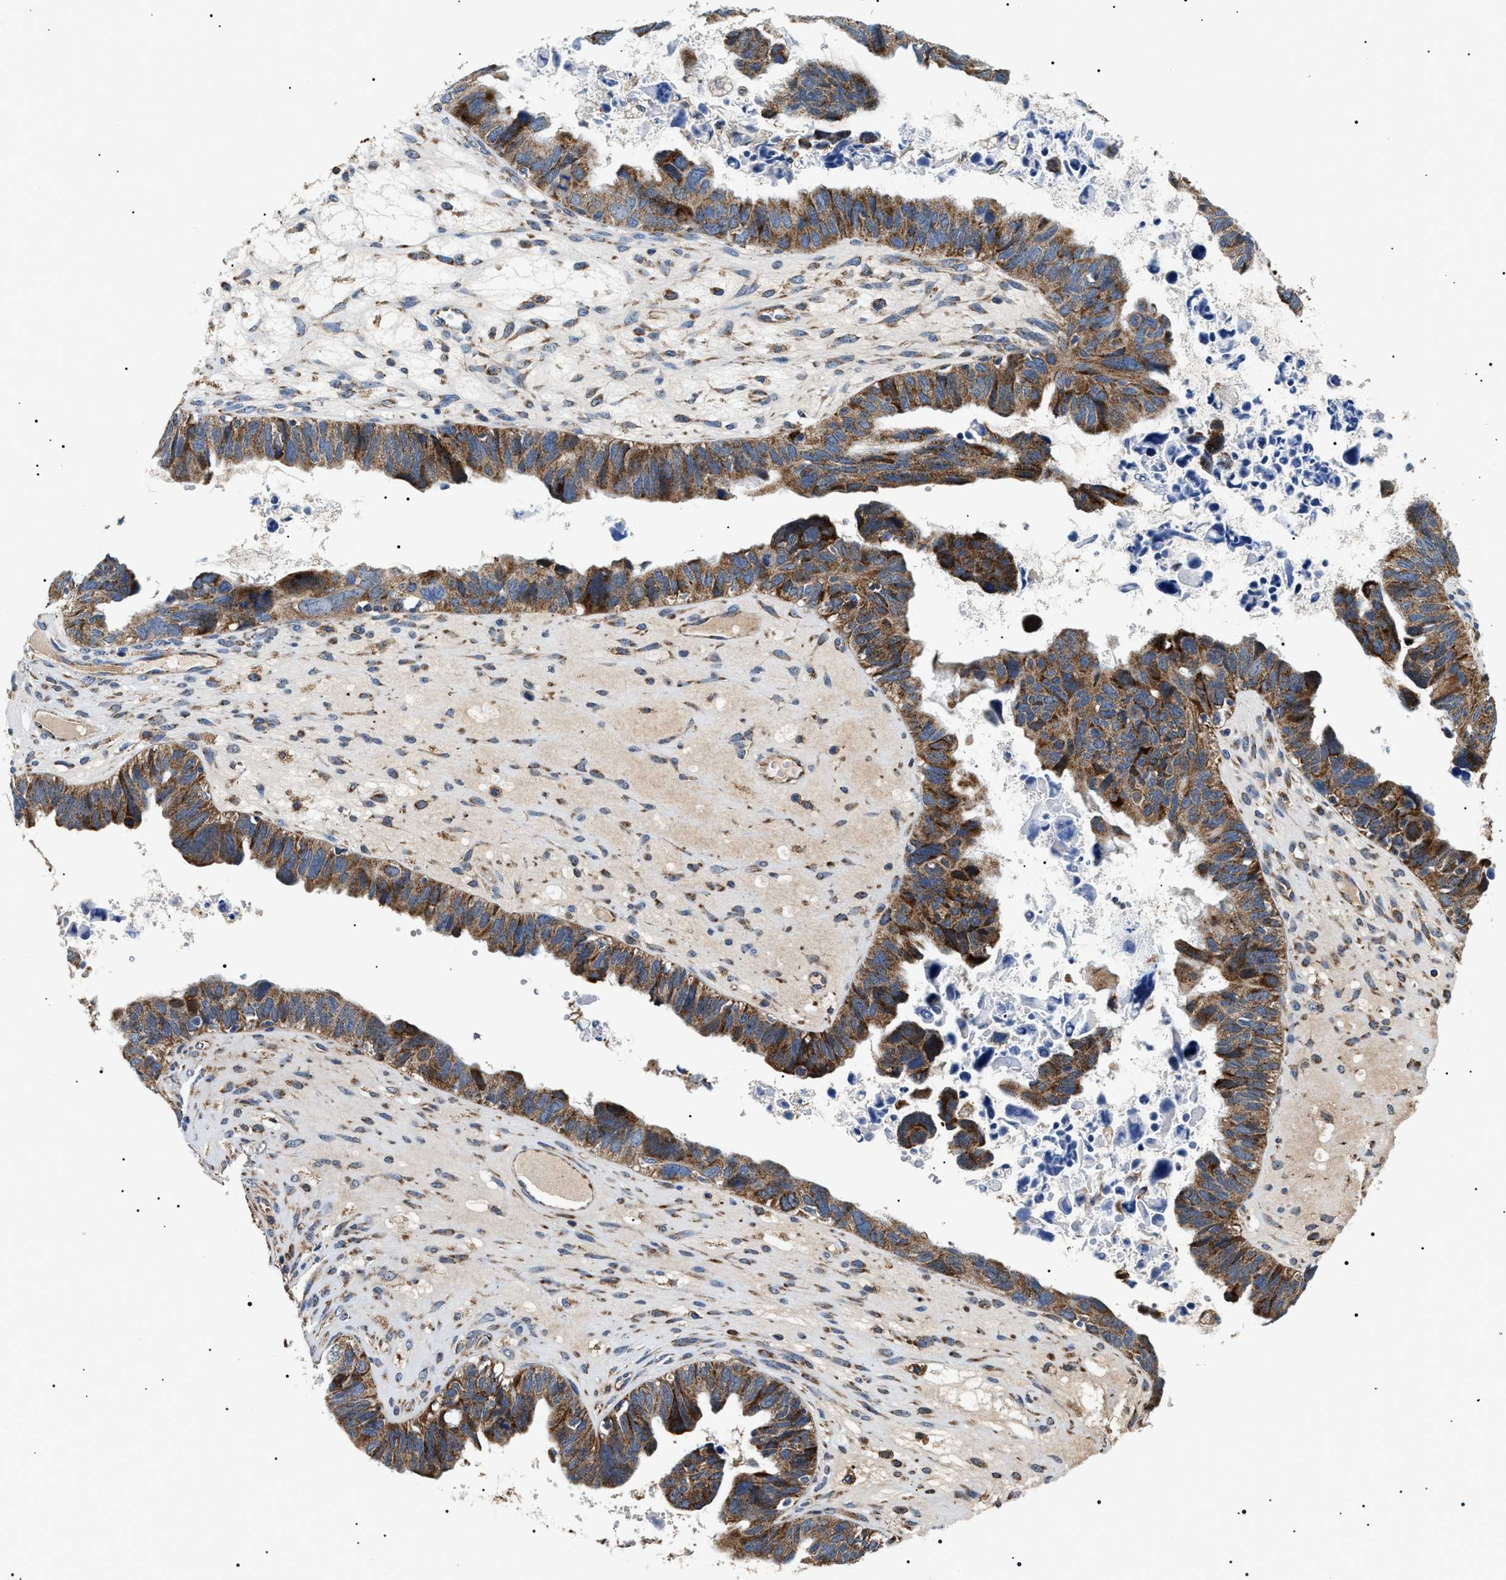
{"staining": {"intensity": "moderate", "quantity": ">75%", "location": "cytoplasmic/membranous"}, "tissue": "ovarian cancer", "cell_type": "Tumor cells", "image_type": "cancer", "snomed": [{"axis": "morphology", "description": "Cystadenocarcinoma, serous, NOS"}, {"axis": "topography", "description": "Ovary"}], "caption": "A medium amount of moderate cytoplasmic/membranous positivity is seen in about >75% of tumor cells in ovarian cancer tissue.", "gene": "OXSM", "patient": {"sex": "female", "age": 79}}